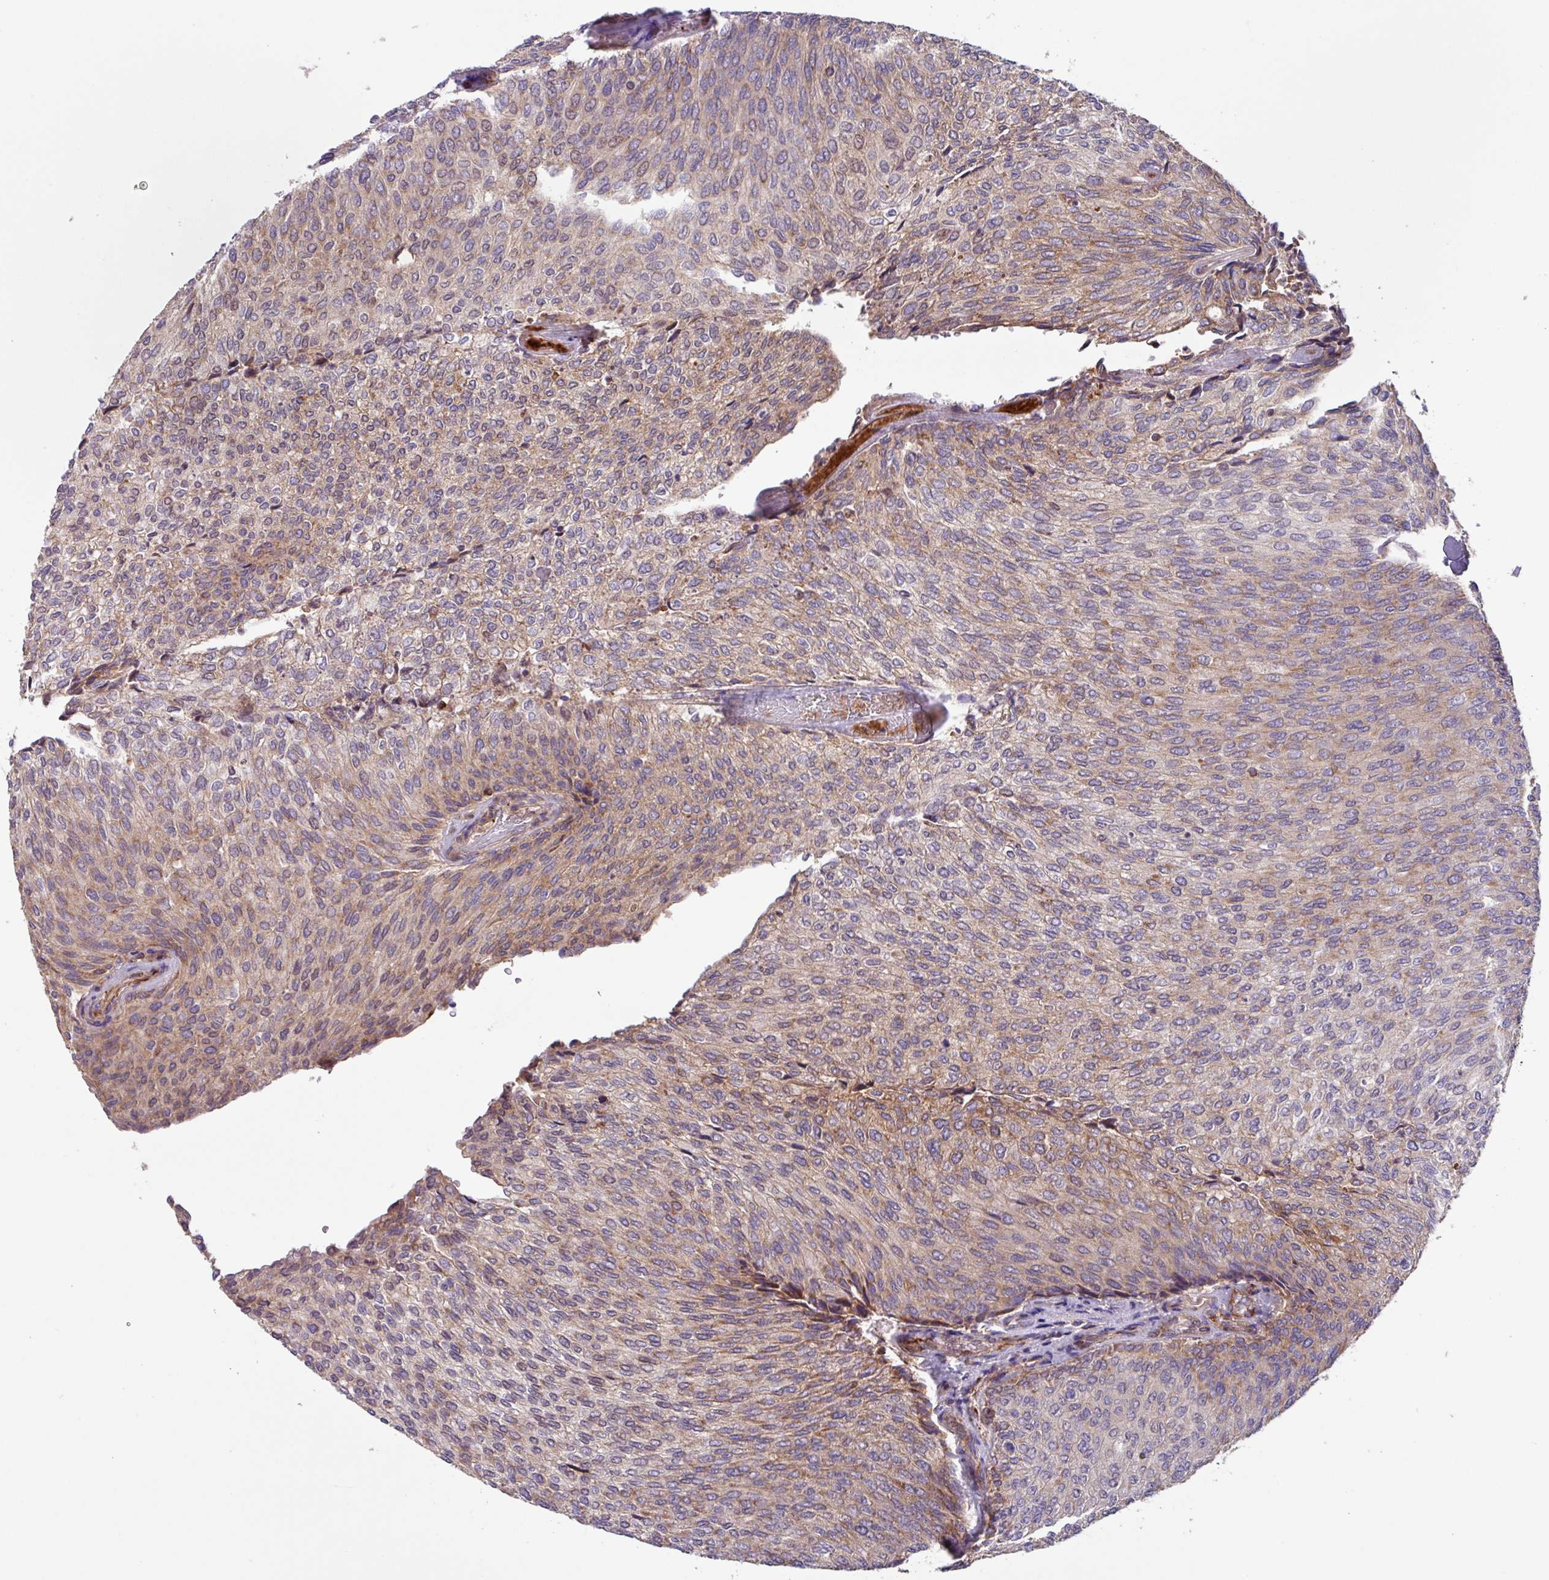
{"staining": {"intensity": "moderate", "quantity": "25%-75%", "location": "cytoplasmic/membranous"}, "tissue": "urothelial cancer", "cell_type": "Tumor cells", "image_type": "cancer", "snomed": [{"axis": "morphology", "description": "Urothelial carcinoma, Low grade"}, {"axis": "topography", "description": "Urinary bladder"}], "caption": "There is medium levels of moderate cytoplasmic/membranous positivity in tumor cells of urothelial cancer, as demonstrated by immunohistochemical staining (brown color).", "gene": "PLEKHD1", "patient": {"sex": "female", "age": 79}}